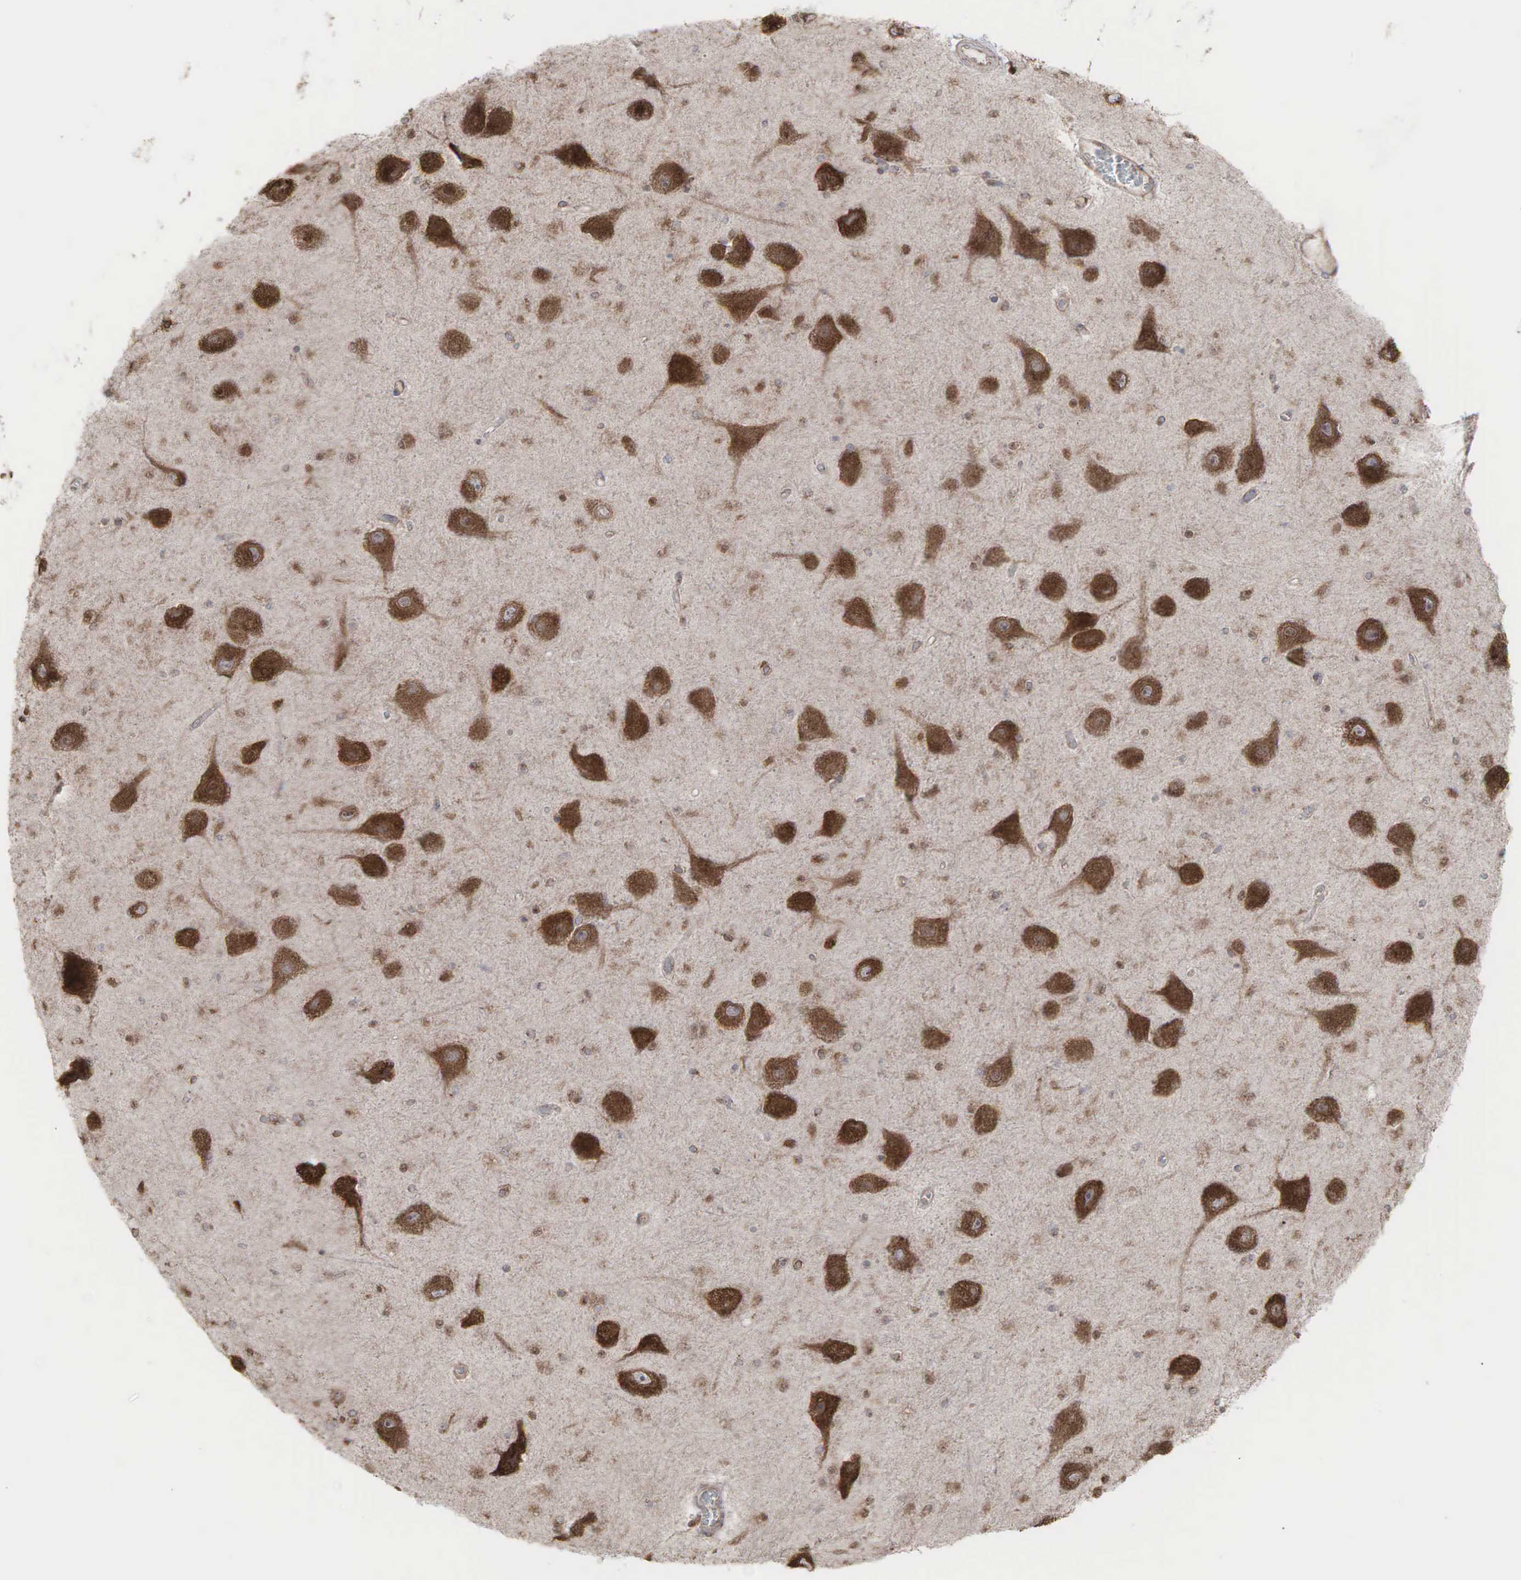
{"staining": {"intensity": "weak", "quantity": ">75%", "location": "cytoplasmic/membranous"}, "tissue": "hippocampus", "cell_type": "Glial cells", "image_type": "normal", "snomed": [{"axis": "morphology", "description": "Normal tissue, NOS"}, {"axis": "topography", "description": "Hippocampus"}], "caption": "Immunohistochemical staining of benign hippocampus demonstrates >75% levels of weak cytoplasmic/membranous protein expression in approximately >75% of glial cells.", "gene": "PABPC5", "patient": {"sex": "female", "age": 54}}